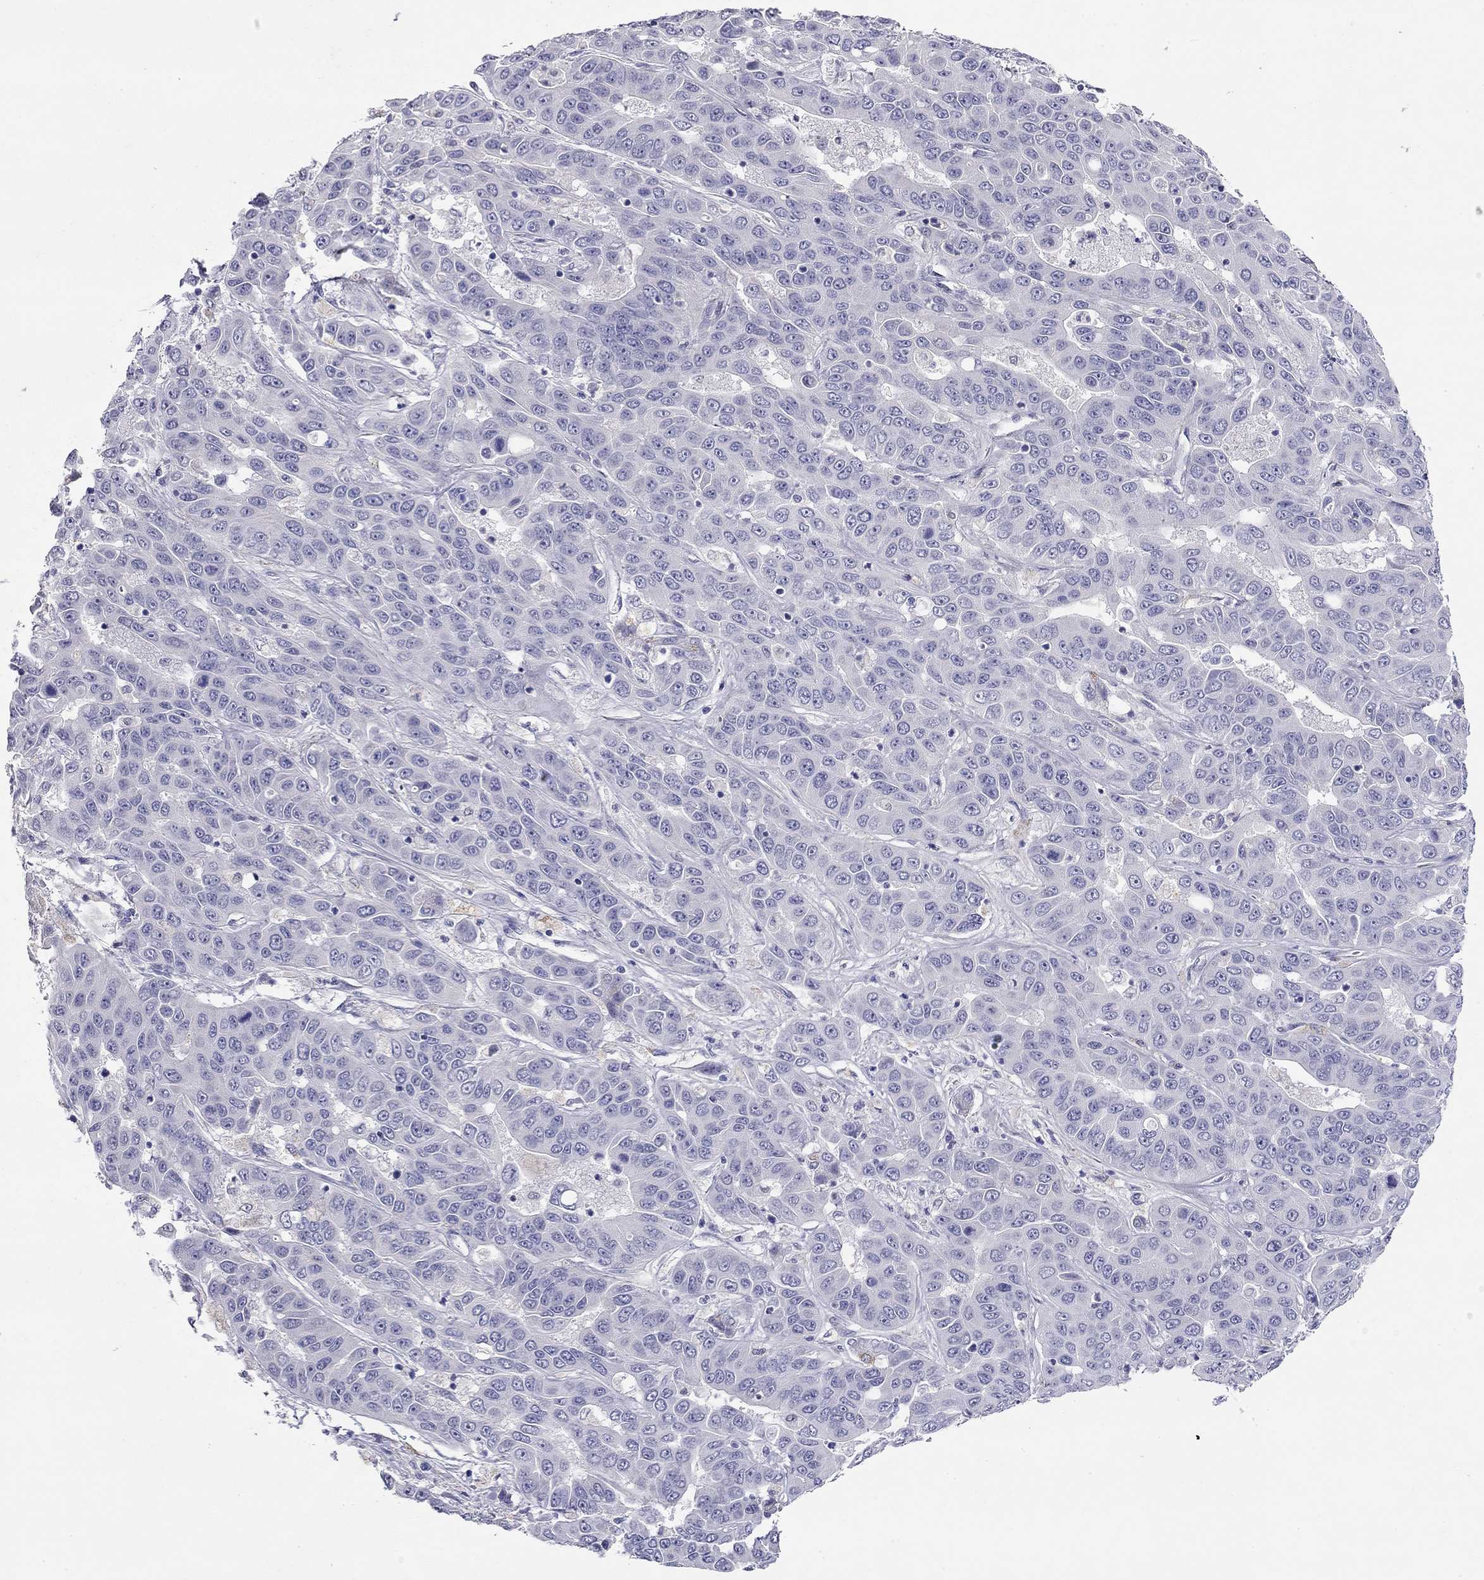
{"staining": {"intensity": "negative", "quantity": "none", "location": "none"}, "tissue": "liver cancer", "cell_type": "Tumor cells", "image_type": "cancer", "snomed": [{"axis": "morphology", "description": "Cholangiocarcinoma"}, {"axis": "topography", "description": "Liver"}], "caption": "Tumor cells show no significant staining in cholangiocarcinoma (liver).", "gene": "RTL1", "patient": {"sex": "female", "age": 52}}